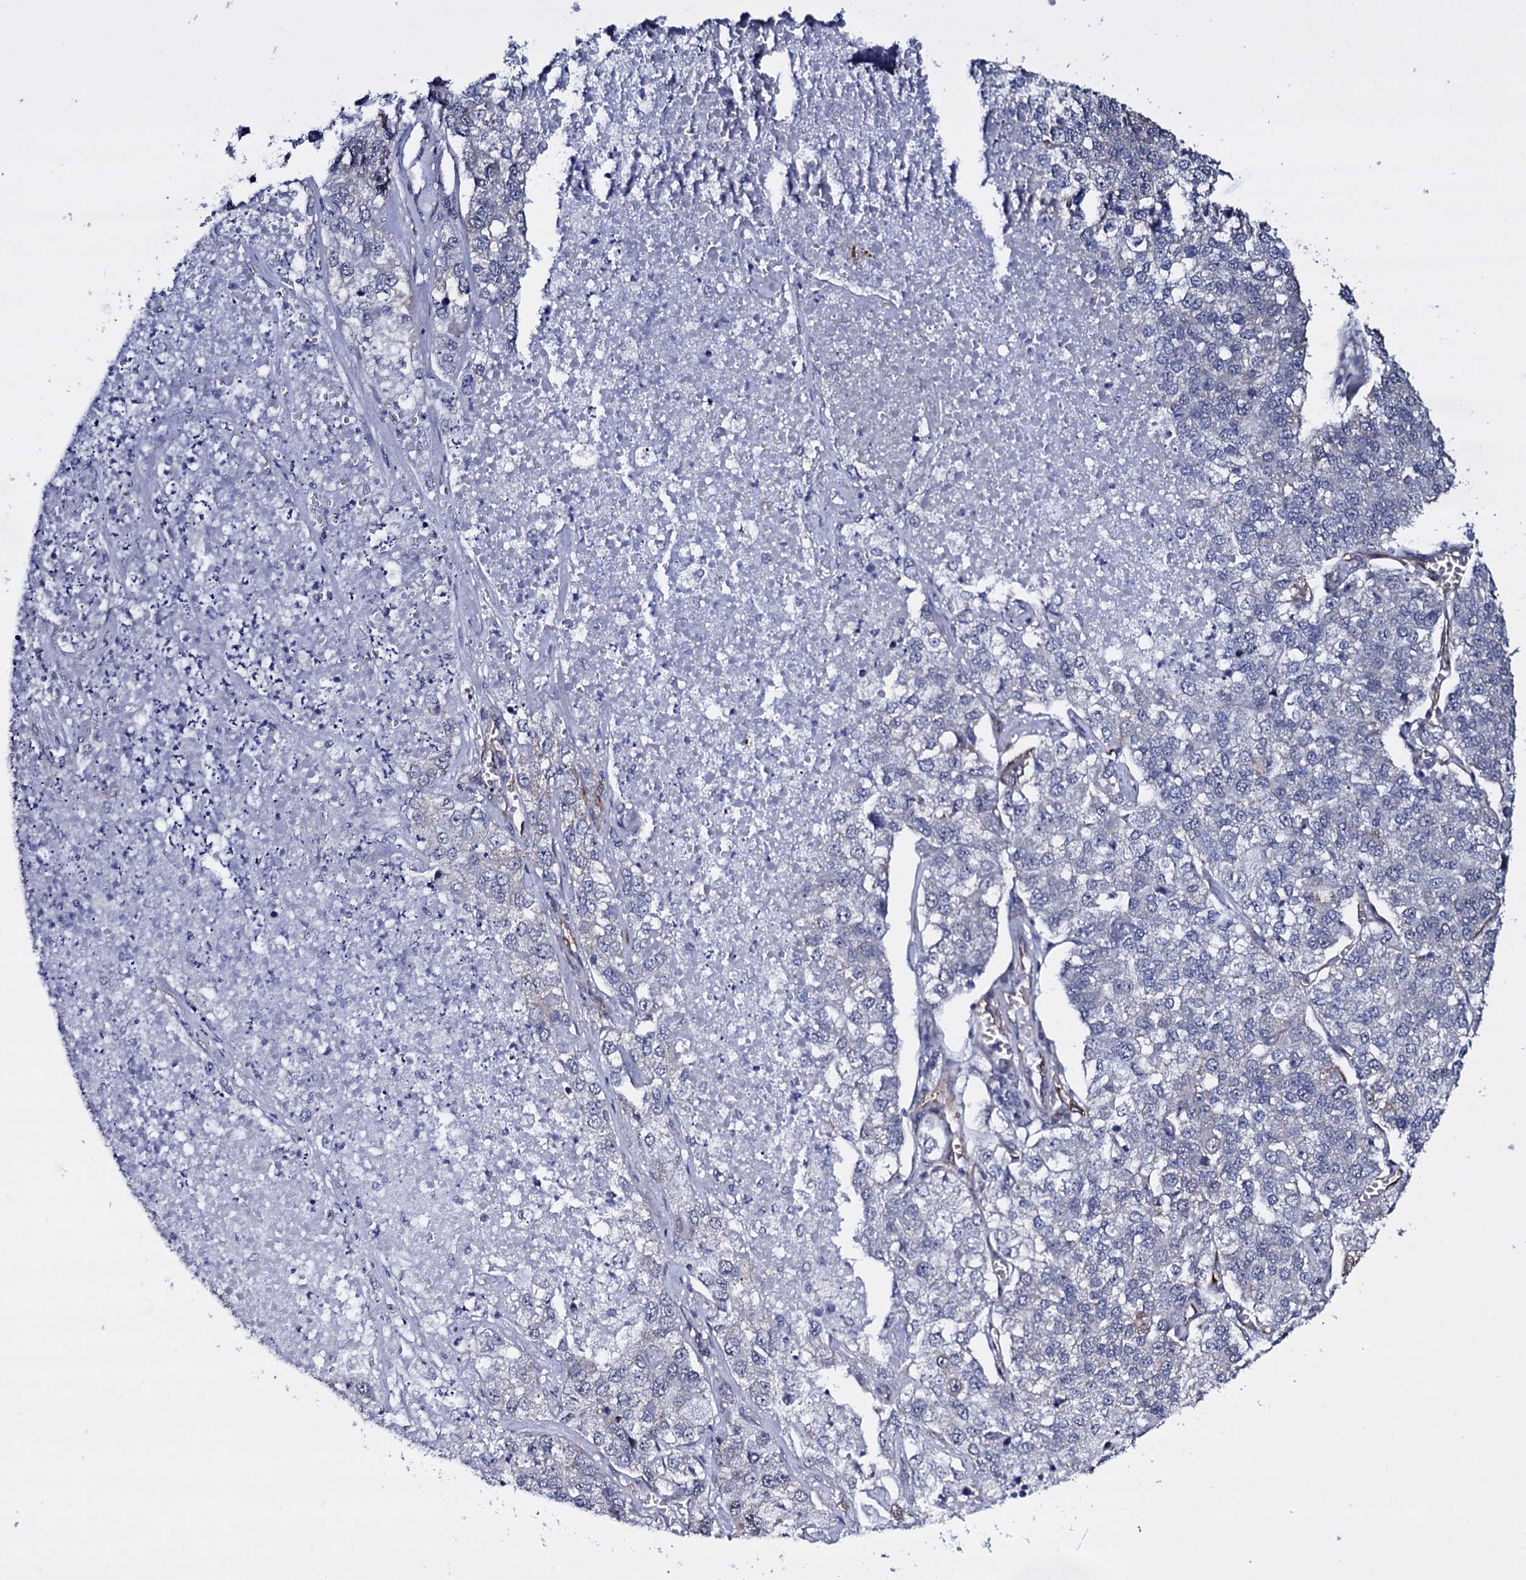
{"staining": {"intensity": "negative", "quantity": "none", "location": "none"}, "tissue": "lung cancer", "cell_type": "Tumor cells", "image_type": "cancer", "snomed": [{"axis": "morphology", "description": "Adenocarcinoma, NOS"}, {"axis": "topography", "description": "Lung"}], "caption": "High magnification brightfield microscopy of lung adenocarcinoma stained with DAB (brown) and counterstained with hematoxylin (blue): tumor cells show no significant staining.", "gene": "GAREM1", "patient": {"sex": "male", "age": 49}}